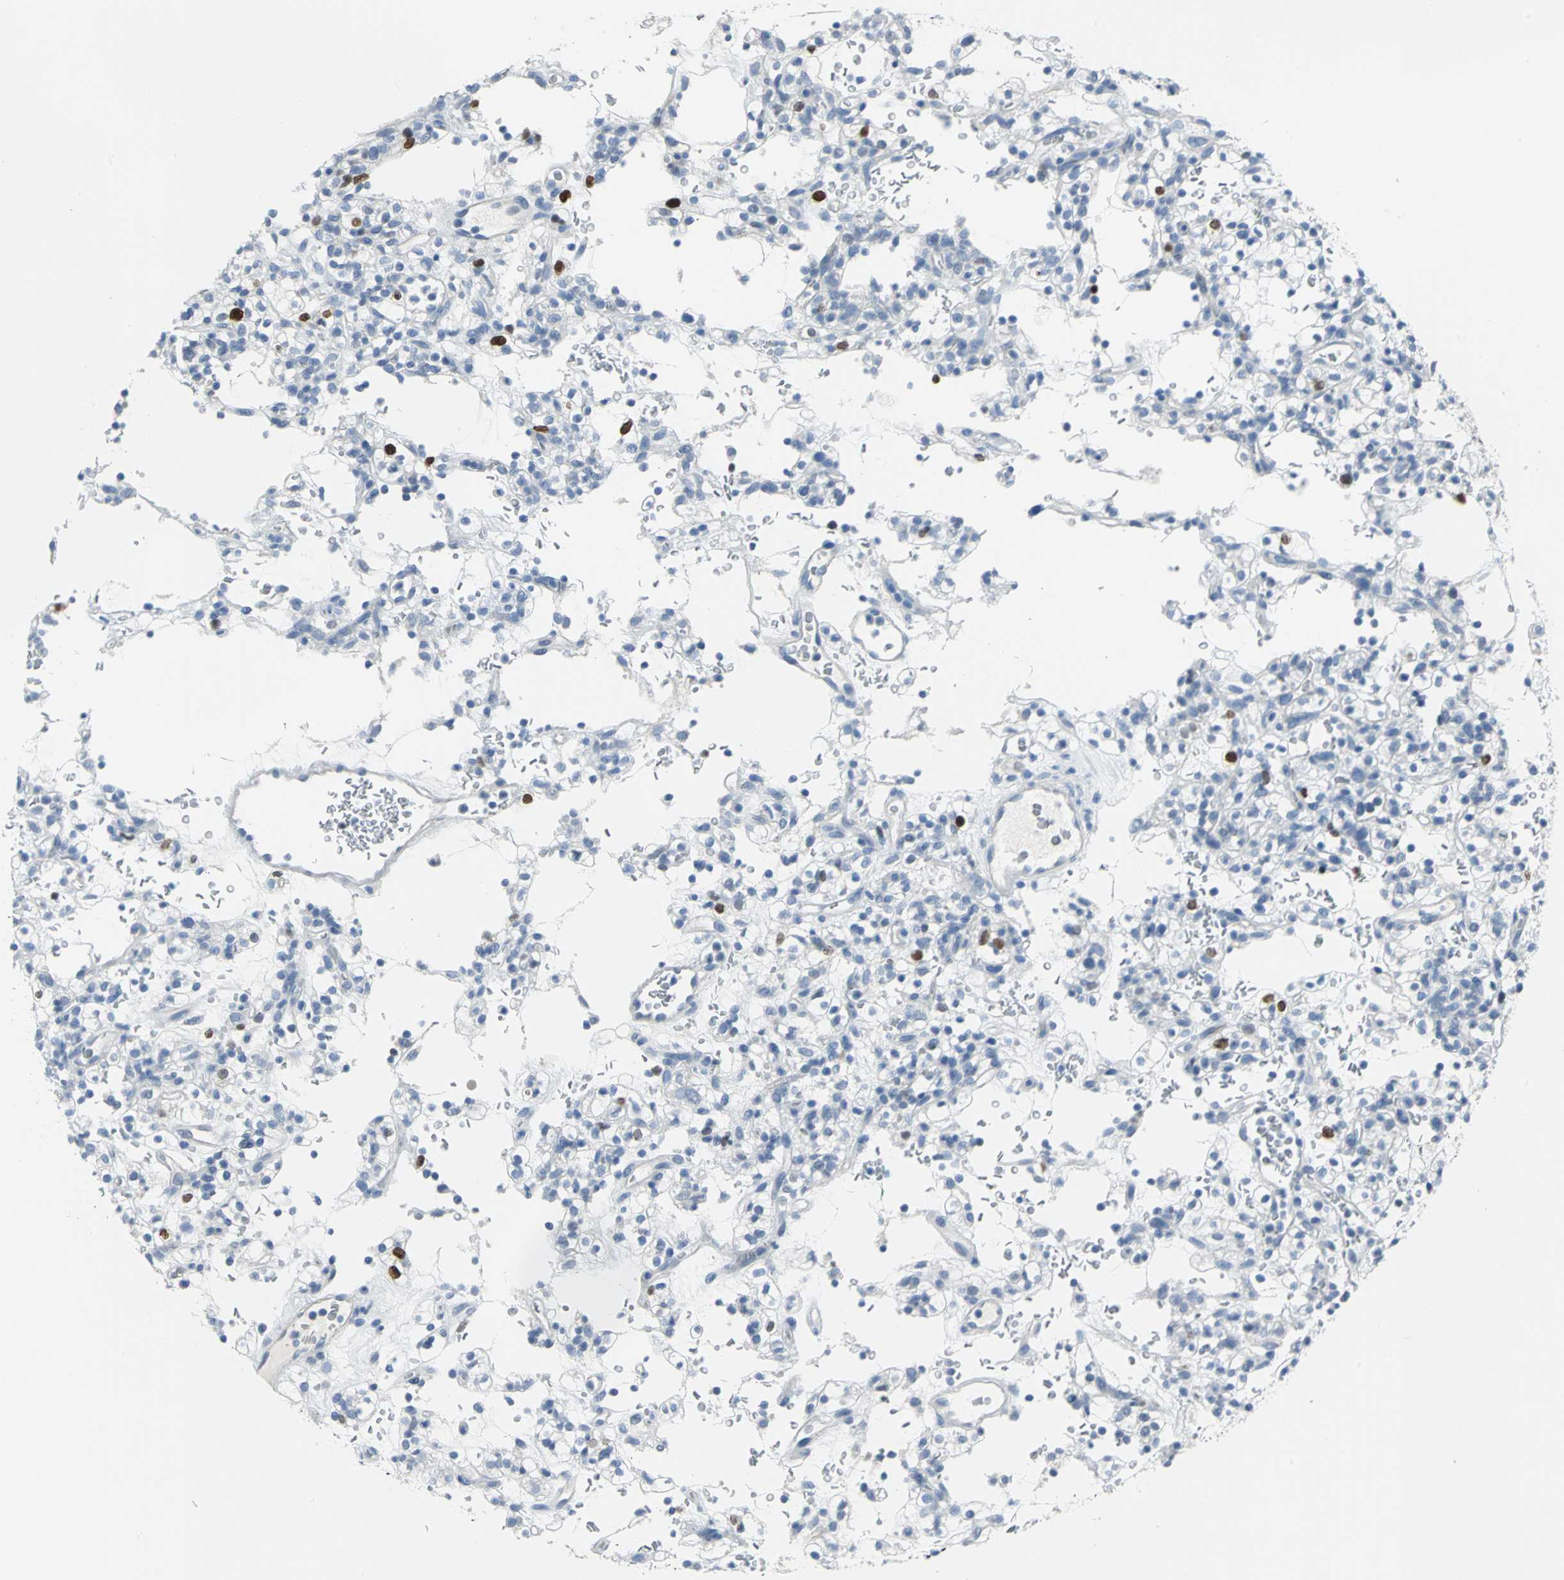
{"staining": {"intensity": "strong", "quantity": "<25%", "location": "nuclear"}, "tissue": "renal cancer", "cell_type": "Tumor cells", "image_type": "cancer", "snomed": [{"axis": "morphology", "description": "Normal tissue, NOS"}, {"axis": "morphology", "description": "Adenocarcinoma, NOS"}, {"axis": "topography", "description": "Kidney"}], "caption": "Protein analysis of adenocarcinoma (renal) tissue exhibits strong nuclear staining in approximately <25% of tumor cells. The protein is stained brown, and the nuclei are stained in blue (DAB IHC with brightfield microscopy, high magnification).", "gene": "MCM3", "patient": {"sex": "female", "age": 72}}